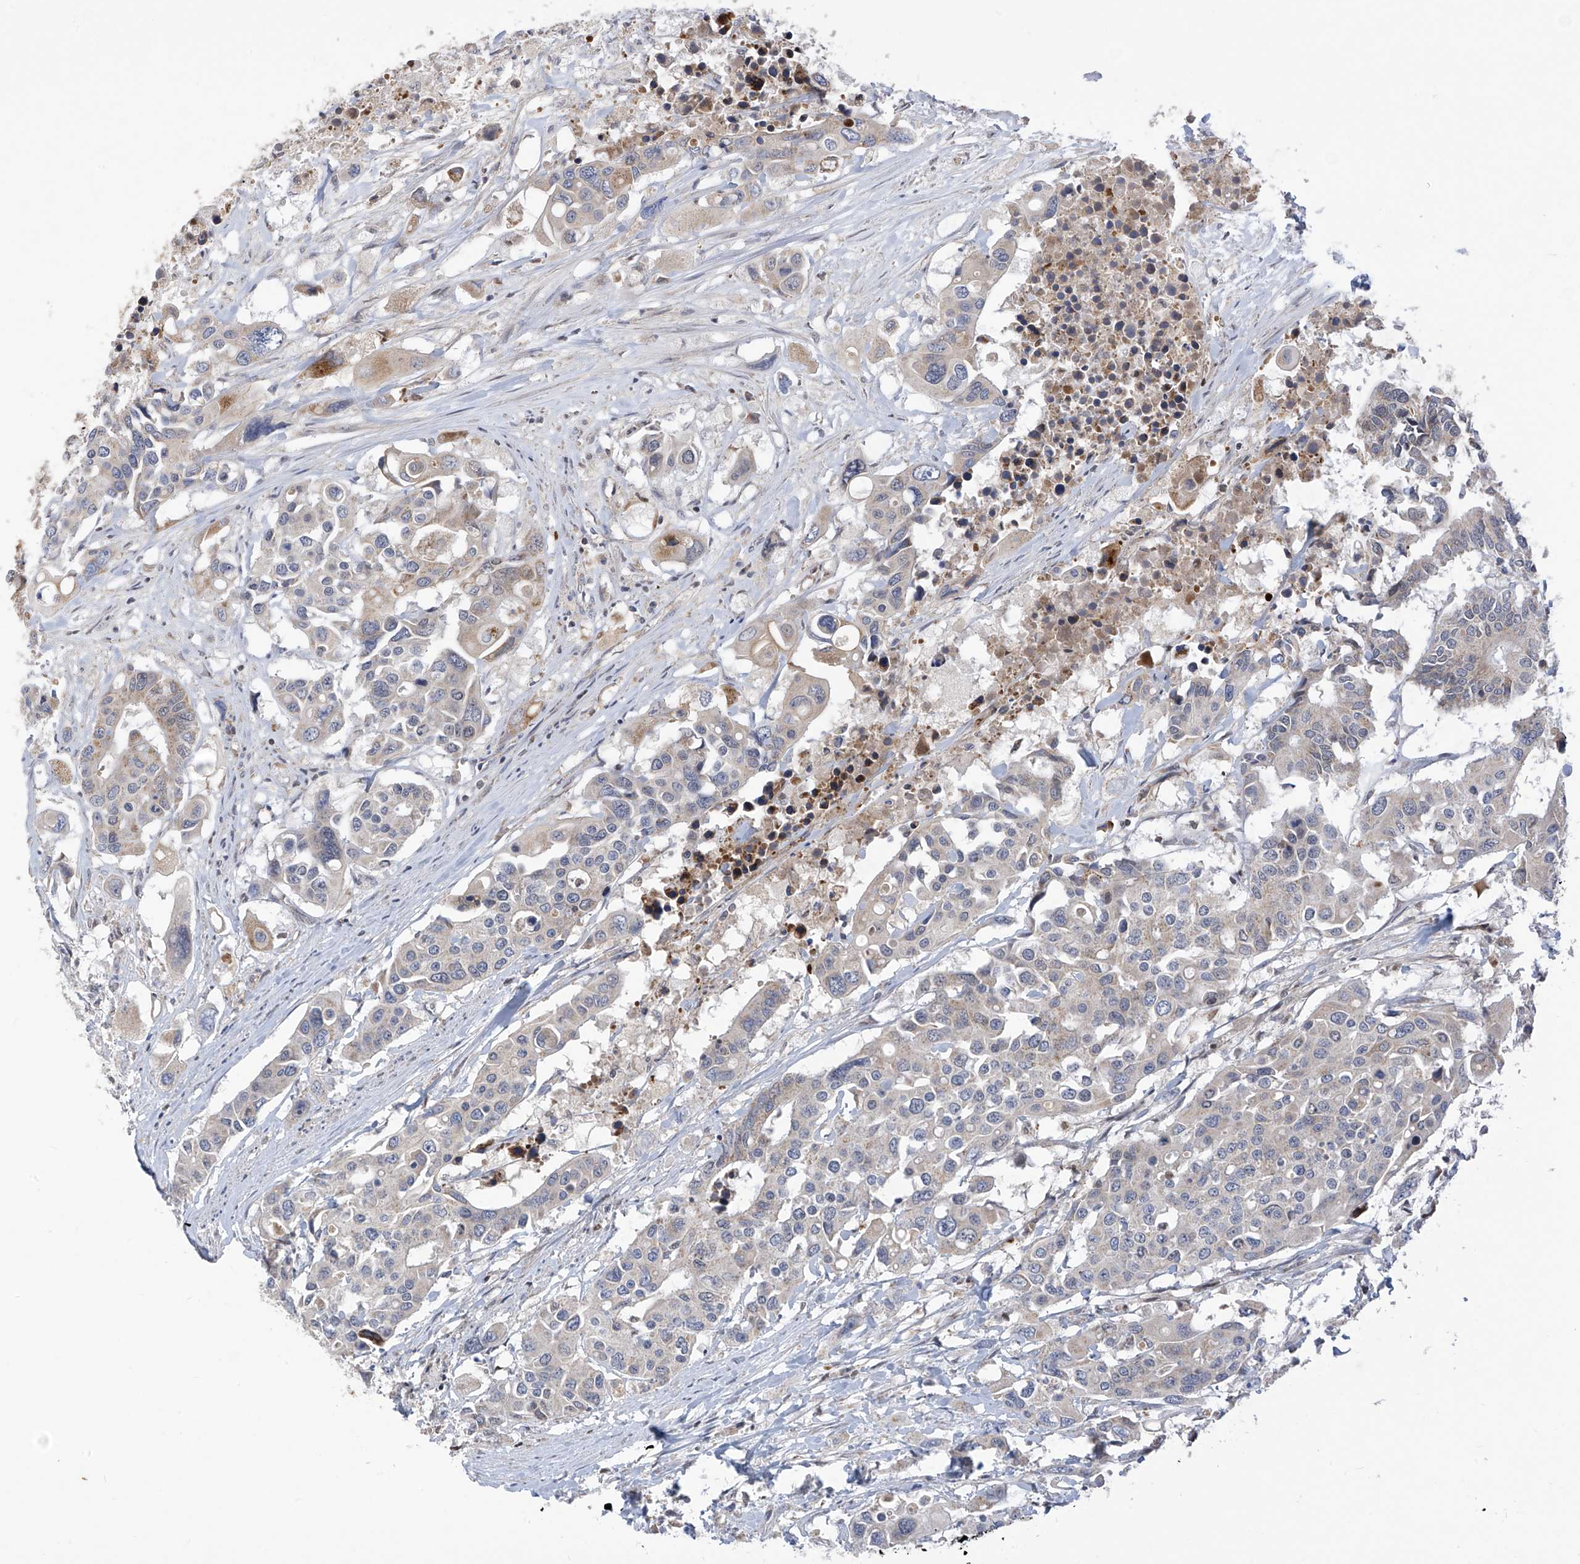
{"staining": {"intensity": "negative", "quantity": "none", "location": "none"}, "tissue": "colorectal cancer", "cell_type": "Tumor cells", "image_type": "cancer", "snomed": [{"axis": "morphology", "description": "Adenocarcinoma, NOS"}, {"axis": "topography", "description": "Colon"}], "caption": "Colorectal cancer (adenocarcinoma) stained for a protein using immunohistochemistry (IHC) demonstrates no staining tumor cells.", "gene": "SLCO4A1", "patient": {"sex": "male", "age": 77}}